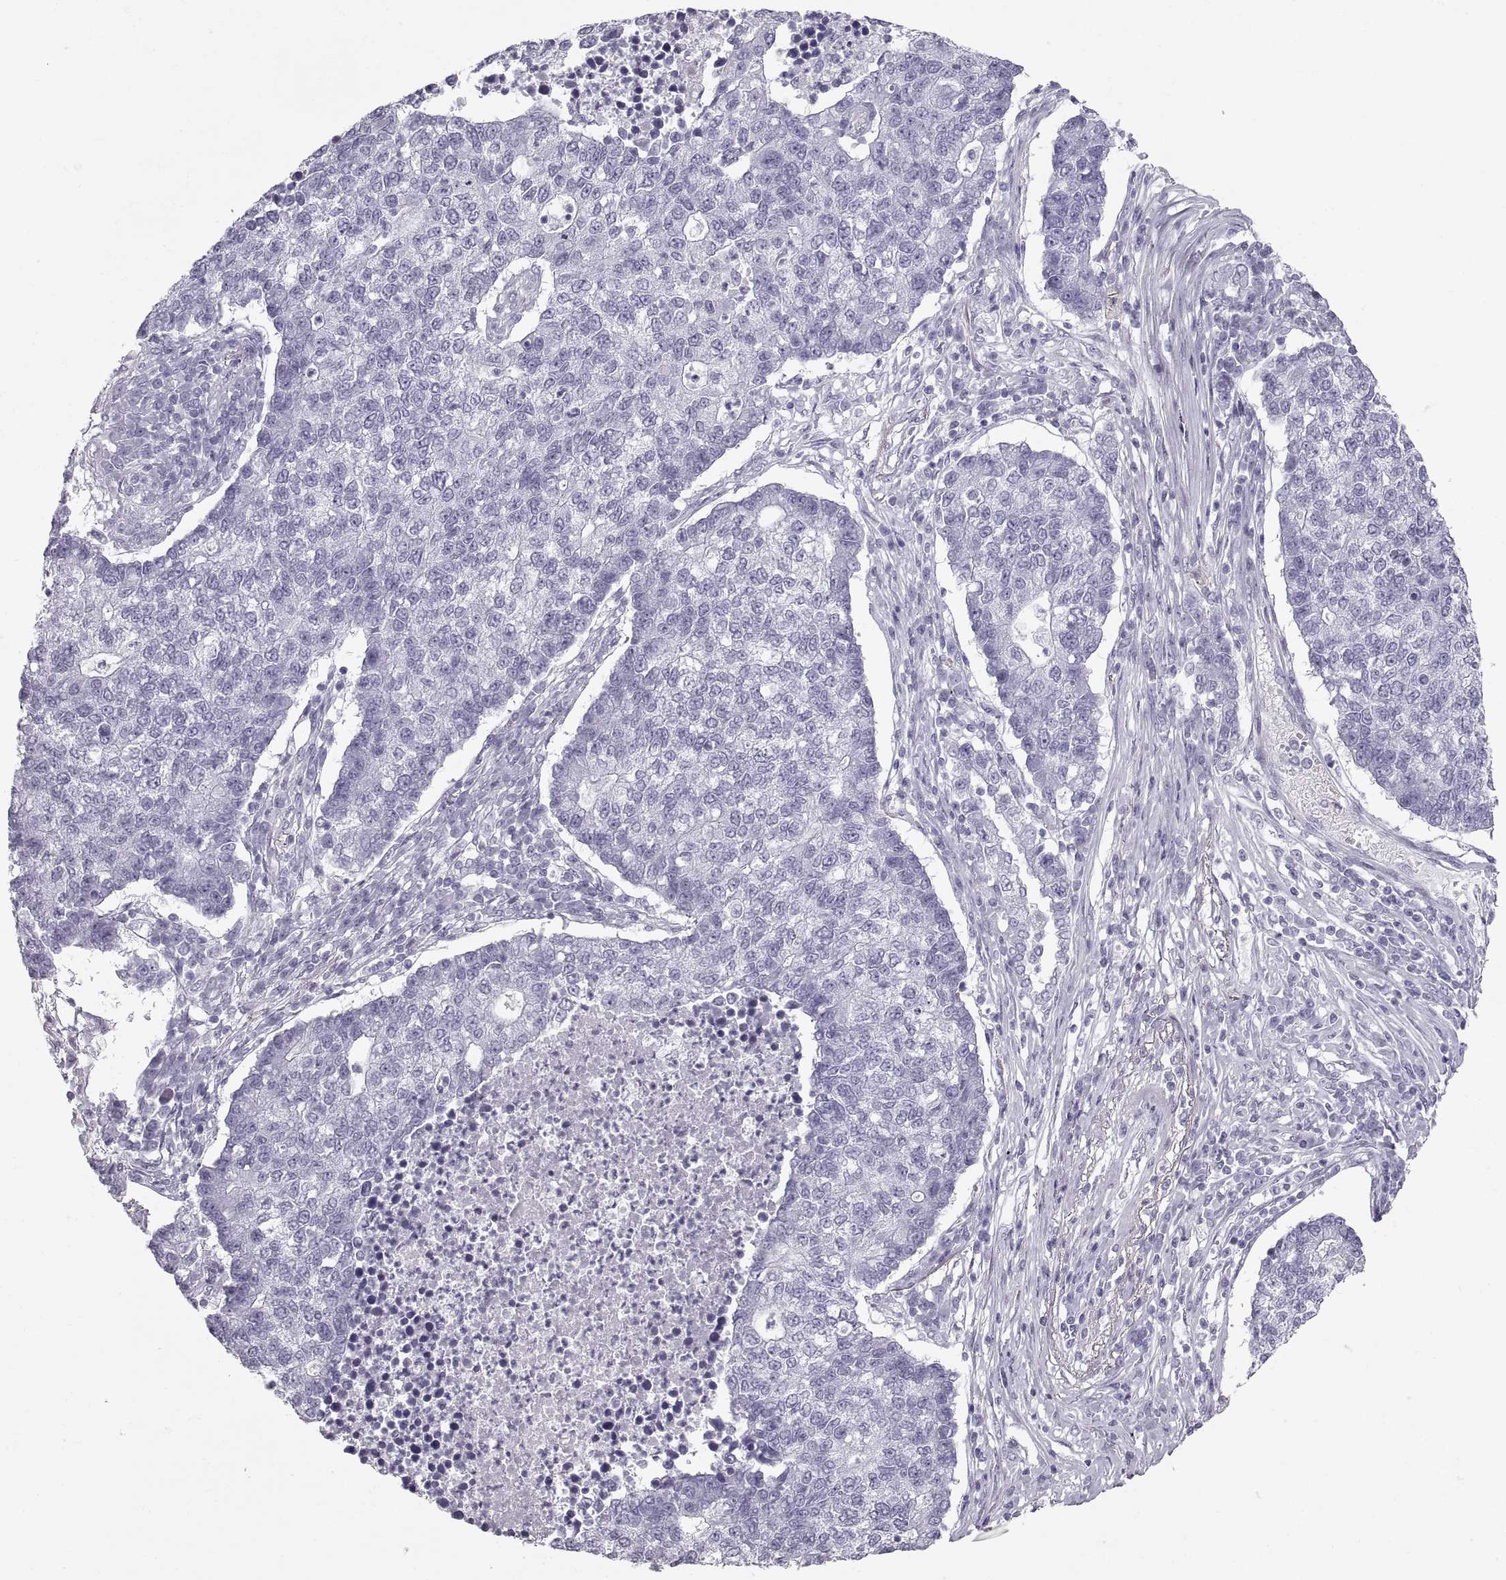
{"staining": {"intensity": "negative", "quantity": "none", "location": "none"}, "tissue": "lung cancer", "cell_type": "Tumor cells", "image_type": "cancer", "snomed": [{"axis": "morphology", "description": "Adenocarcinoma, NOS"}, {"axis": "topography", "description": "Lung"}], "caption": "This is a image of immunohistochemistry staining of adenocarcinoma (lung), which shows no positivity in tumor cells. The staining is performed using DAB brown chromogen with nuclei counter-stained in using hematoxylin.", "gene": "CRYAA", "patient": {"sex": "male", "age": 57}}